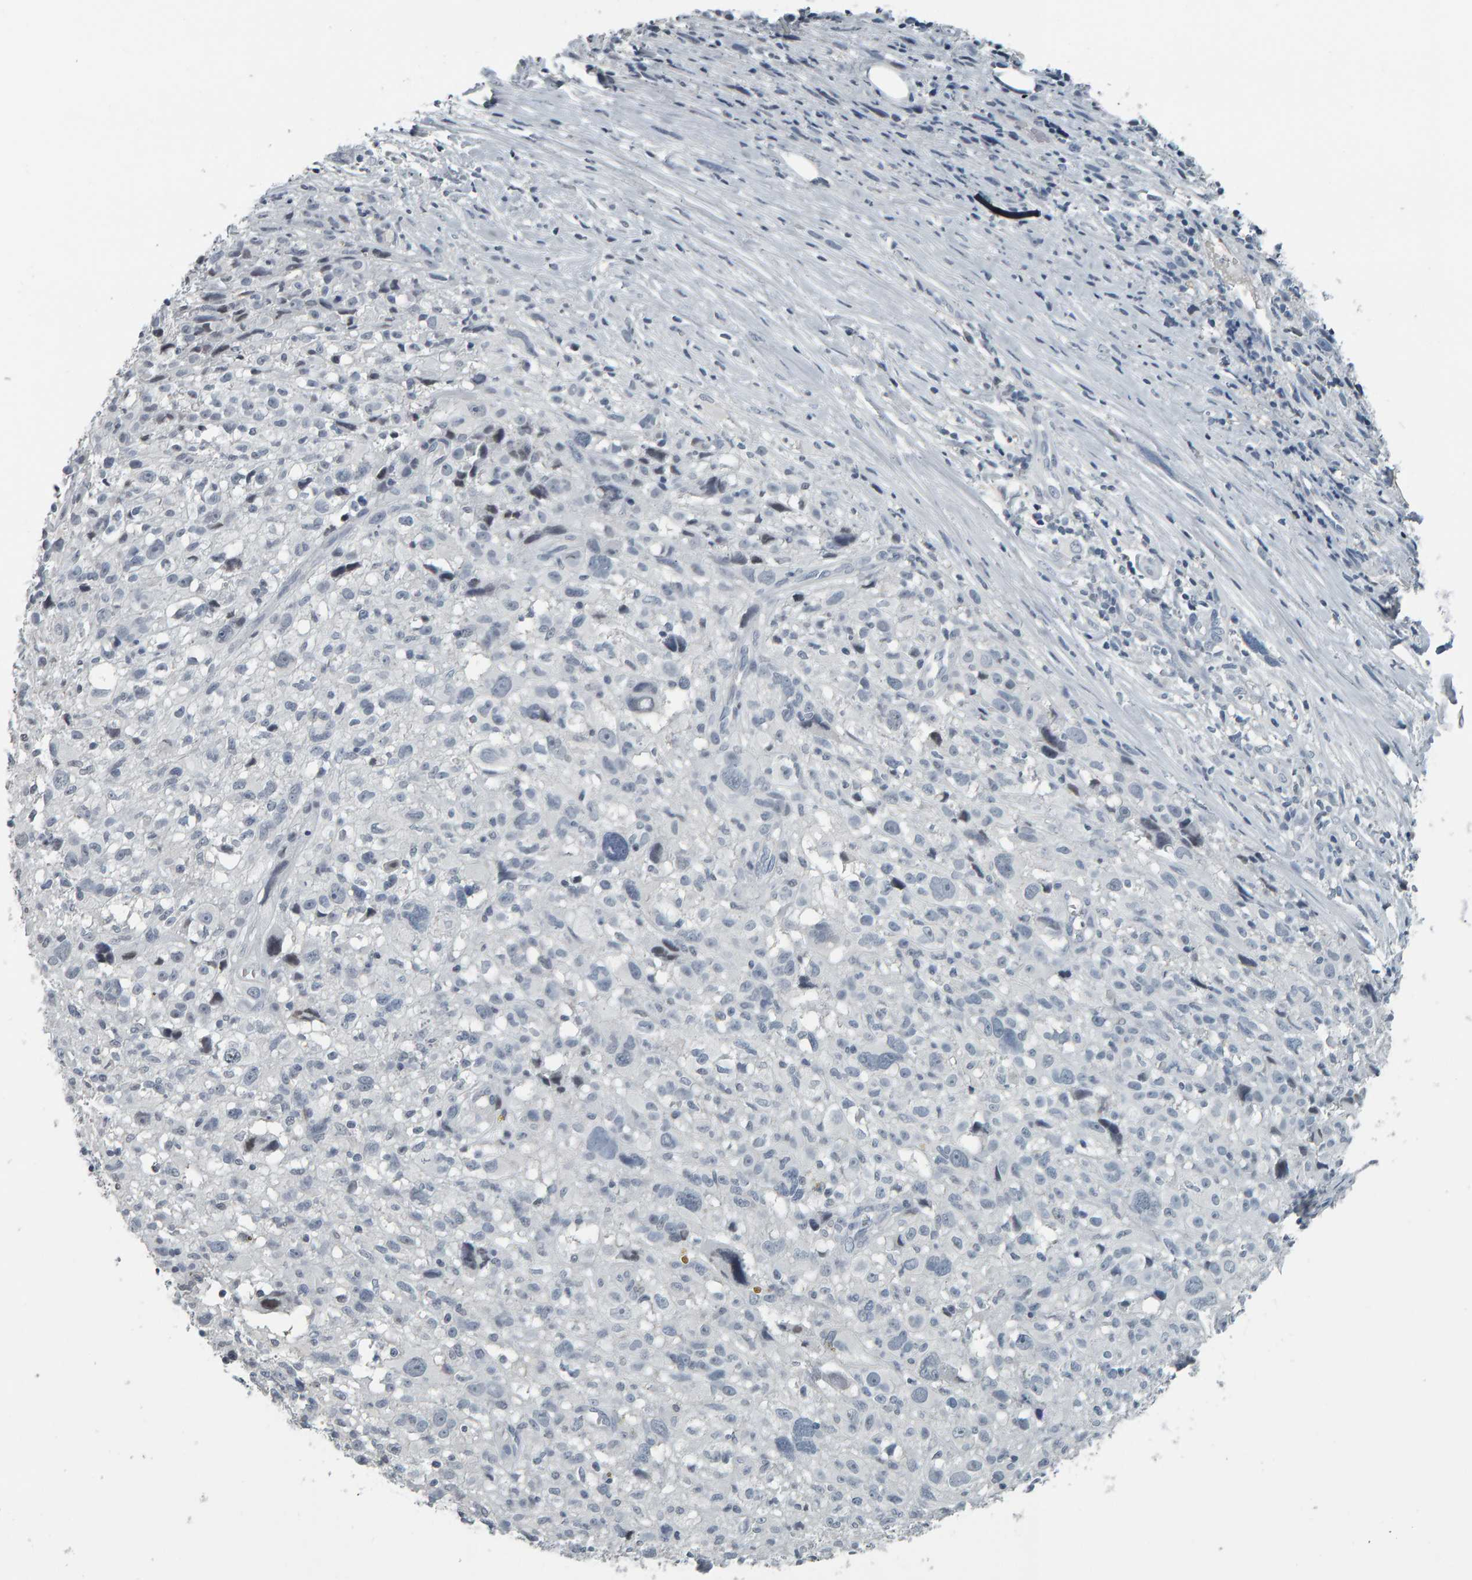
{"staining": {"intensity": "negative", "quantity": "none", "location": "none"}, "tissue": "melanoma", "cell_type": "Tumor cells", "image_type": "cancer", "snomed": [{"axis": "morphology", "description": "Malignant melanoma, NOS"}, {"axis": "topography", "description": "Skin"}], "caption": "DAB immunohistochemical staining of melanoma shows no significant expression in tumor cells.", "gene": "PYY", "patient": {"sex": "female", "age": 55}}